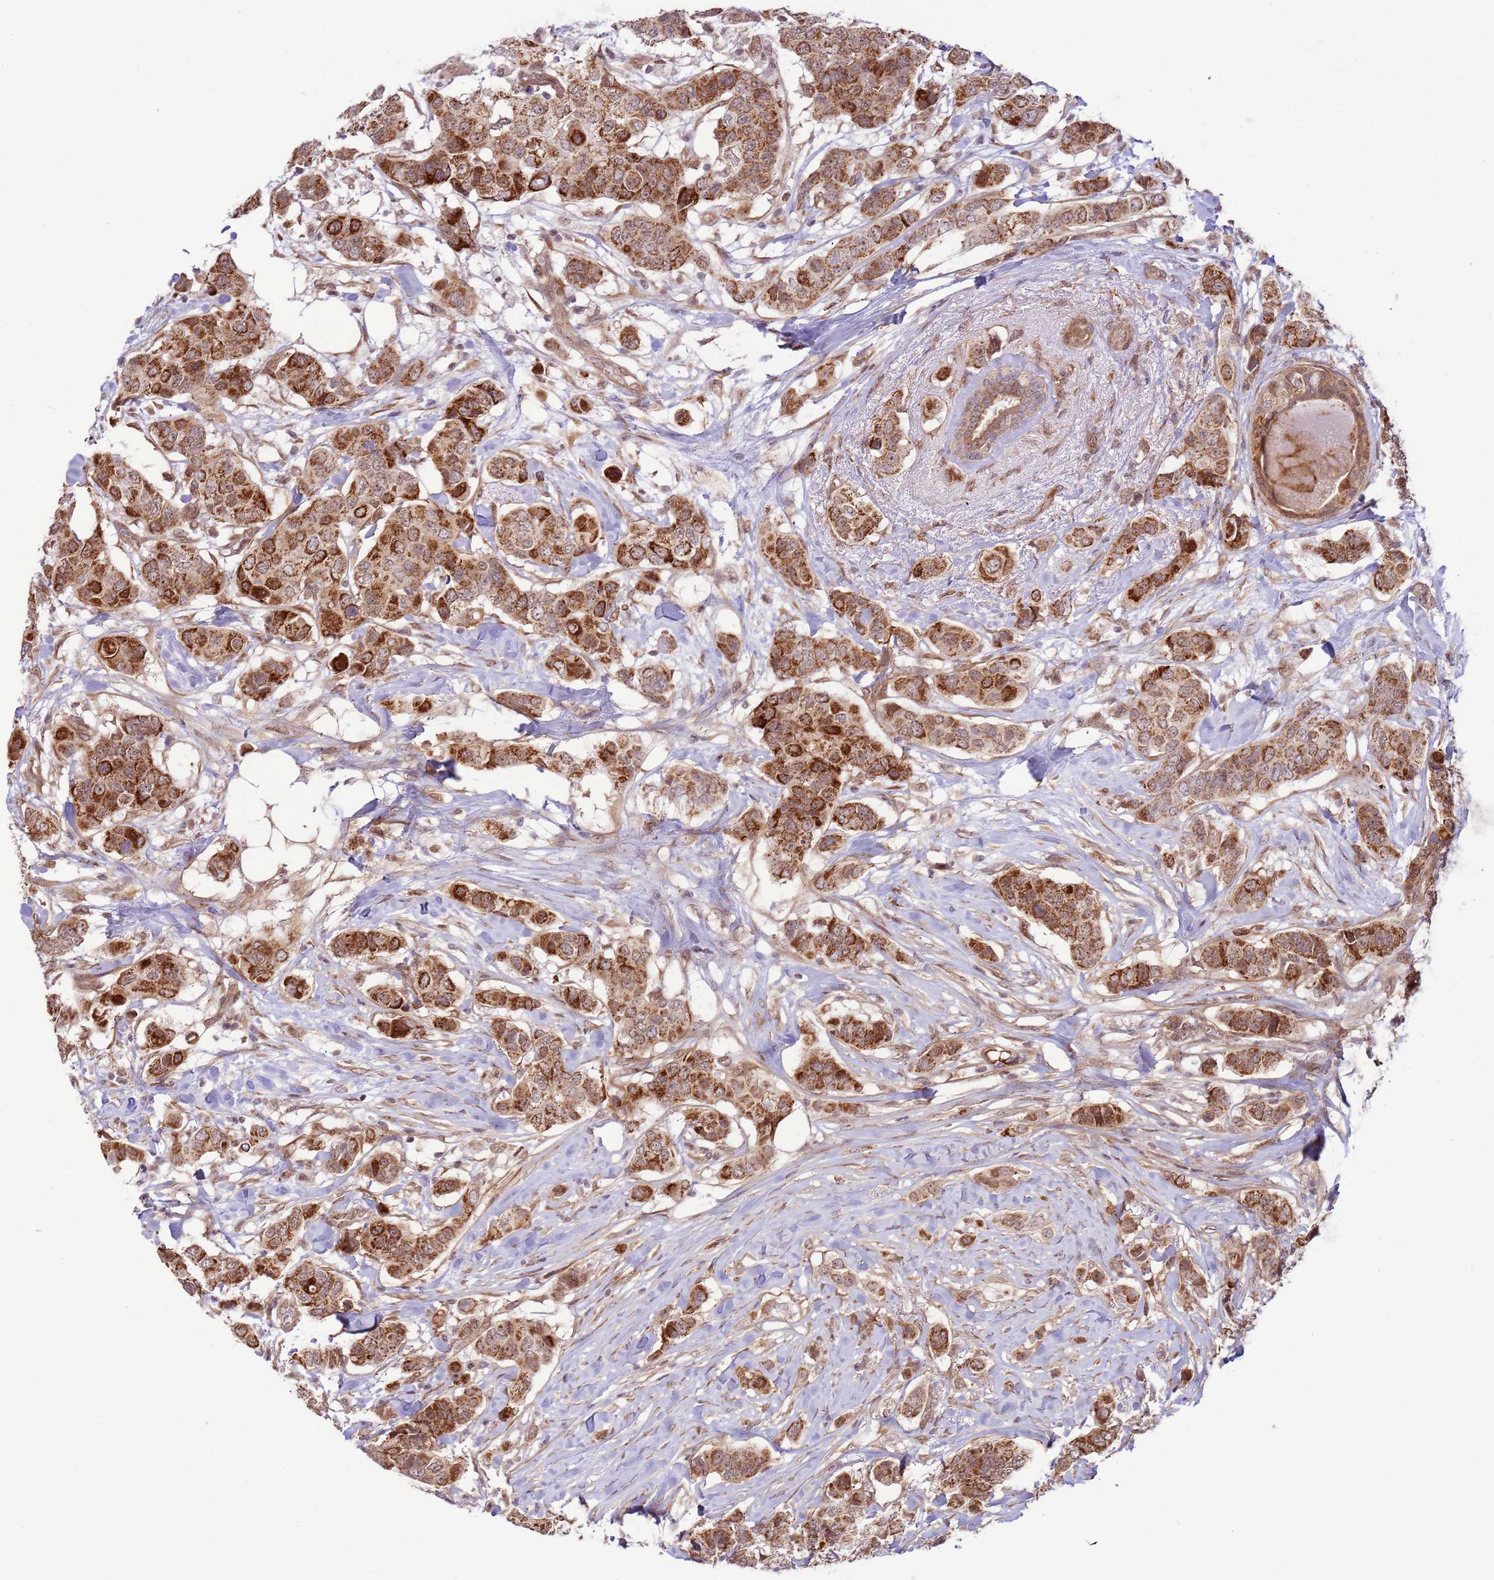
{"staining": {"intensity": "strong", "quantity": ">75%", "location": "cytoplasmic/membranous"}, "tissue": "breast cancer", "cell_type": "Tumor cells", "image_type": "cancer", "snomed": [{"axis": "morphology", "description": "Lobular carcinoma"}, {"axis": "topography", "description": "Breast"}], "caption": "Approximately >75% of tumor cells in lobular carcinoma (breast) show strong cytoplasmic/membranous protein positivity as visualized by brown immunohistochemical staining.", "gene": "DCAF4", "patient": {"sex": "female", "age": 51}}